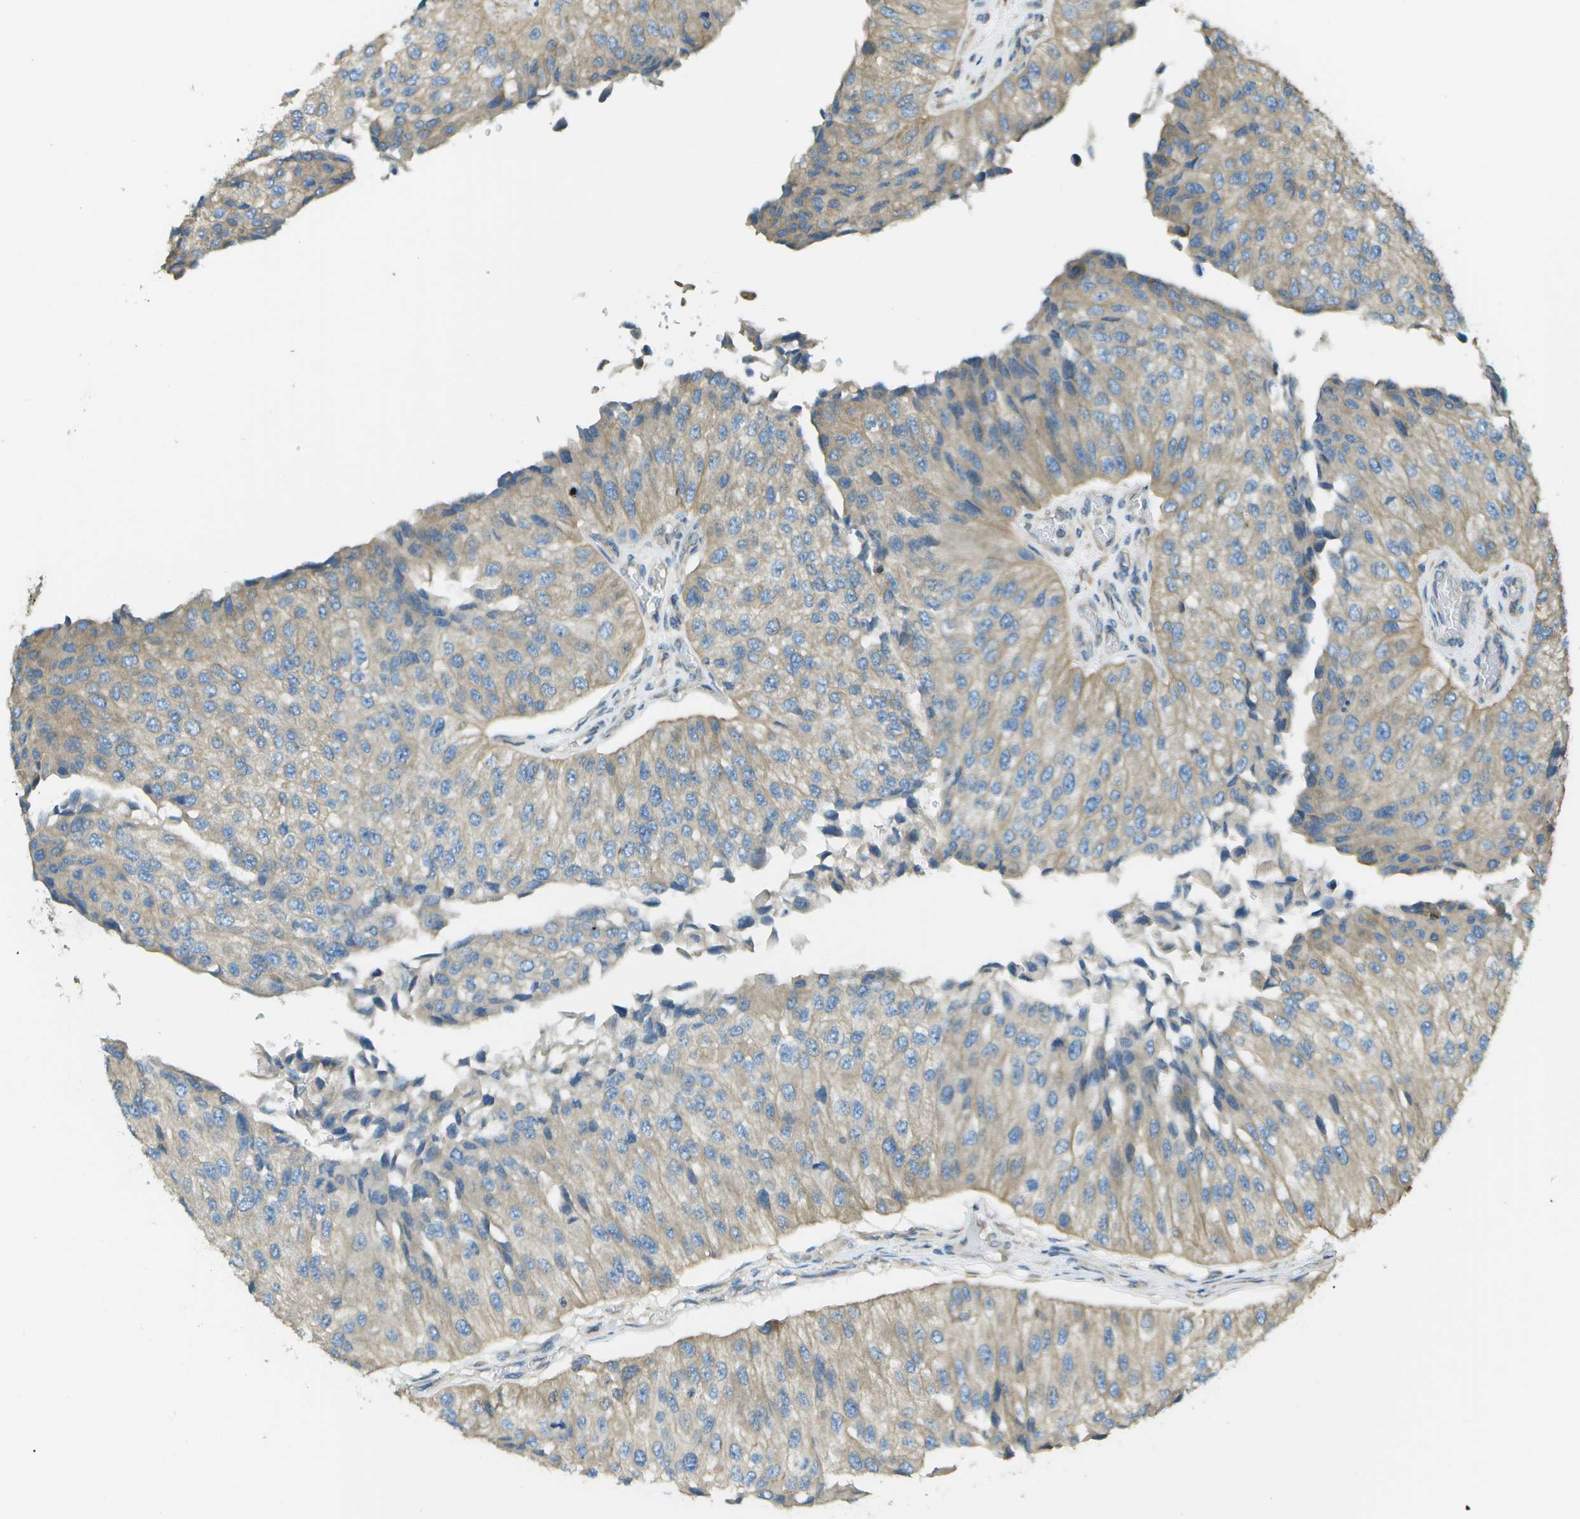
{"staining": {"intensity": "weak", "quantity": "<25%", "location": "cytoplasmic/membranous"}, "tissue": "urothelial cancer", "cell_type": "Tumor cells", "image_type": "cancer", "snomed": [{"axis": "morphology", "description": "Urothelial carcinoma, High grade"}, {"axis": "topography", "description": "Kidney"}, {"axis": "topography", "description": "Urinary bladder"}], "caption": "There is no significant expression in tumor cells of high-grade urothelial carcinoma.", "gene": "DNAJB11", "patient": {"sex": "male", "age": 77}}